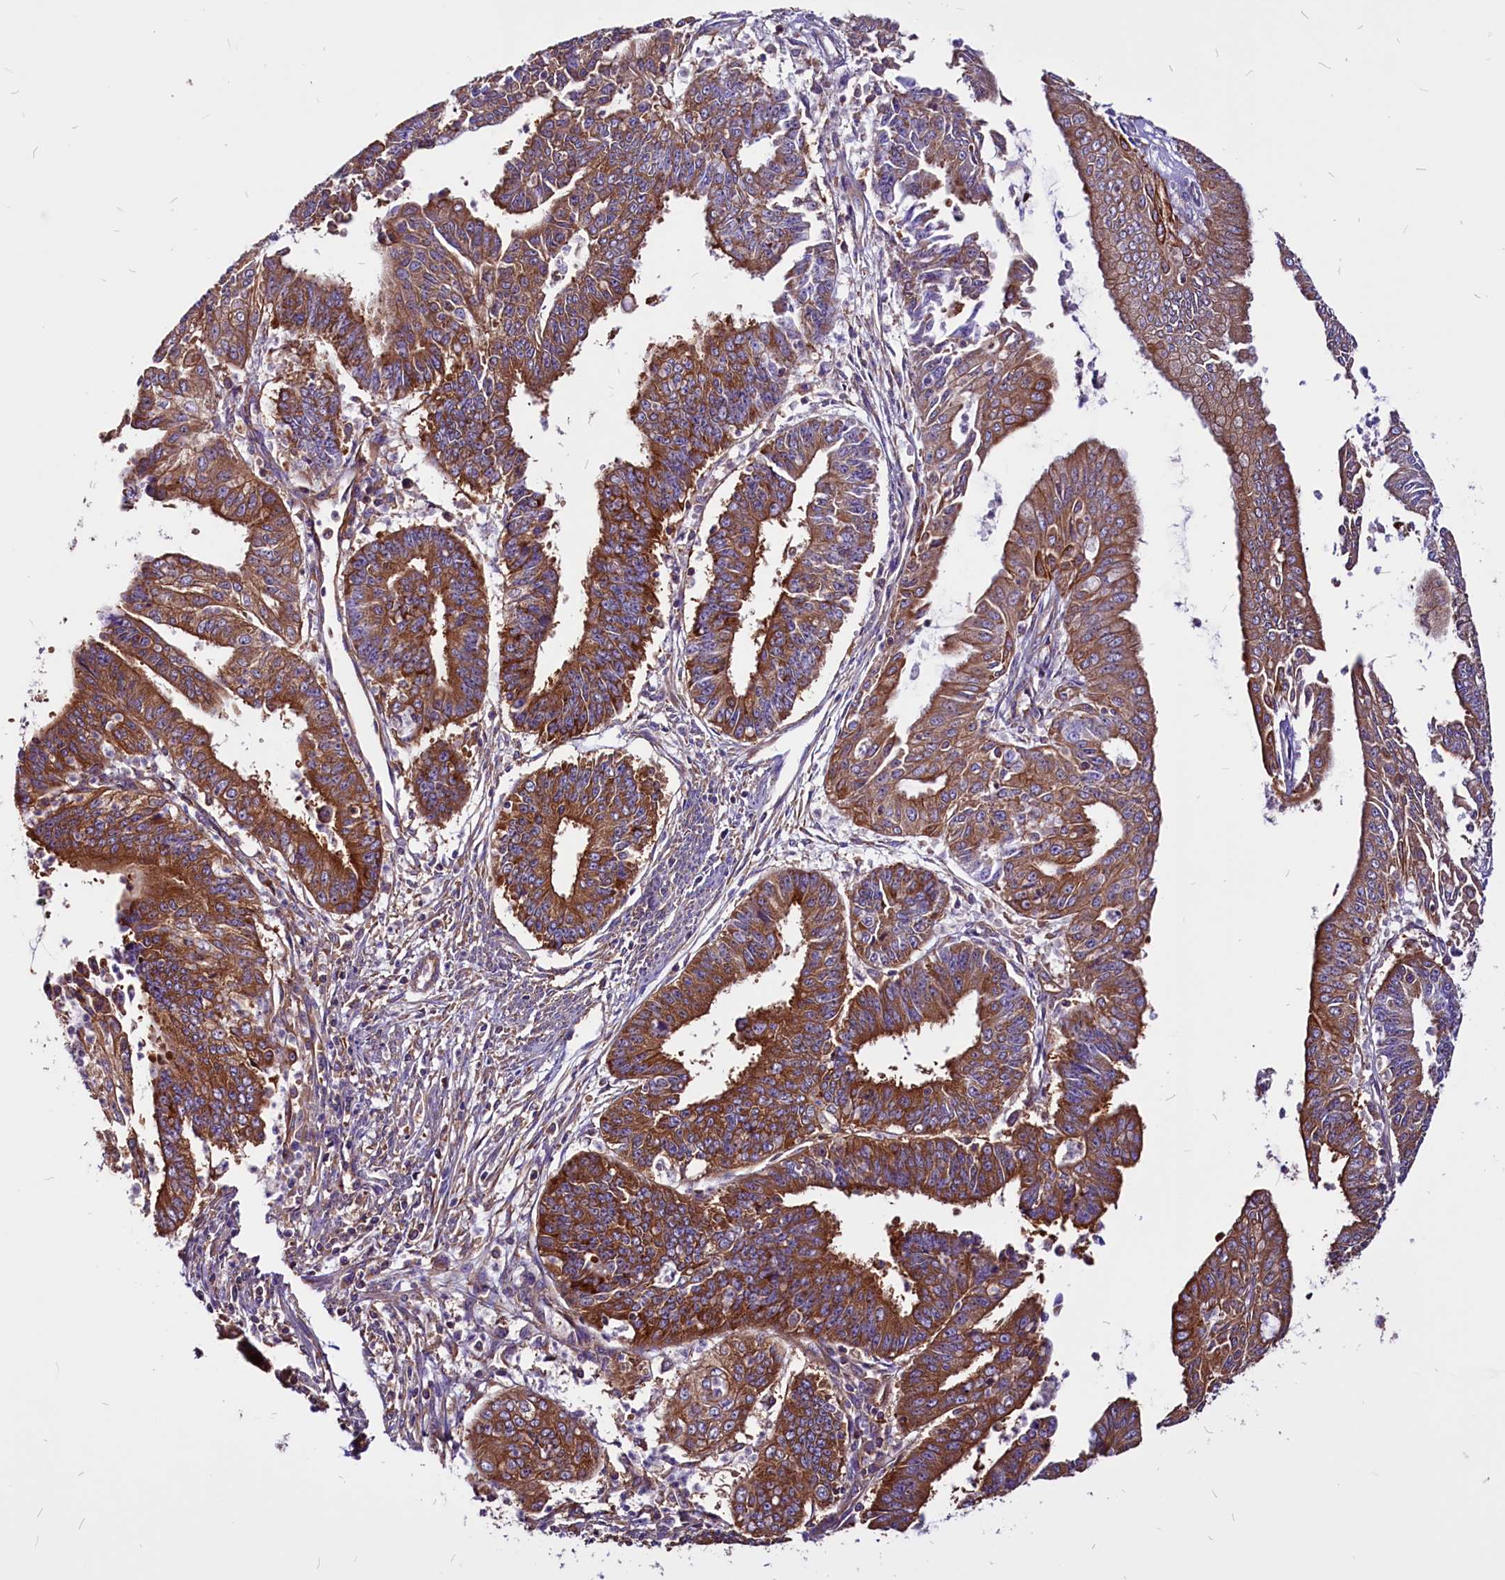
{"staining": {"intensity": "strong", "quantity": "25%-75%", "location": "cytoplasmic/membranous"}, "tissue": "endometrial cancer", "cell_type": "Tumor cells", "image_type": "cancer", "snomed": [{"axis": "morphology", "description": "Adenocarcinoma, NOS"}, {"axis": "topography", "description": "Endometrium"}], "caption": "High-magnification brightfield microscopy of endometrial adenocarcinoma stained with DAB (brown) and counterstained with hematoxylin (blue). tumor cells exhibit strong cytoplasmic/membranous expression is present in approximately25%-75% of cells.", "gene": "EIF3G", "patient": {"sex": "female", "age": 73}}